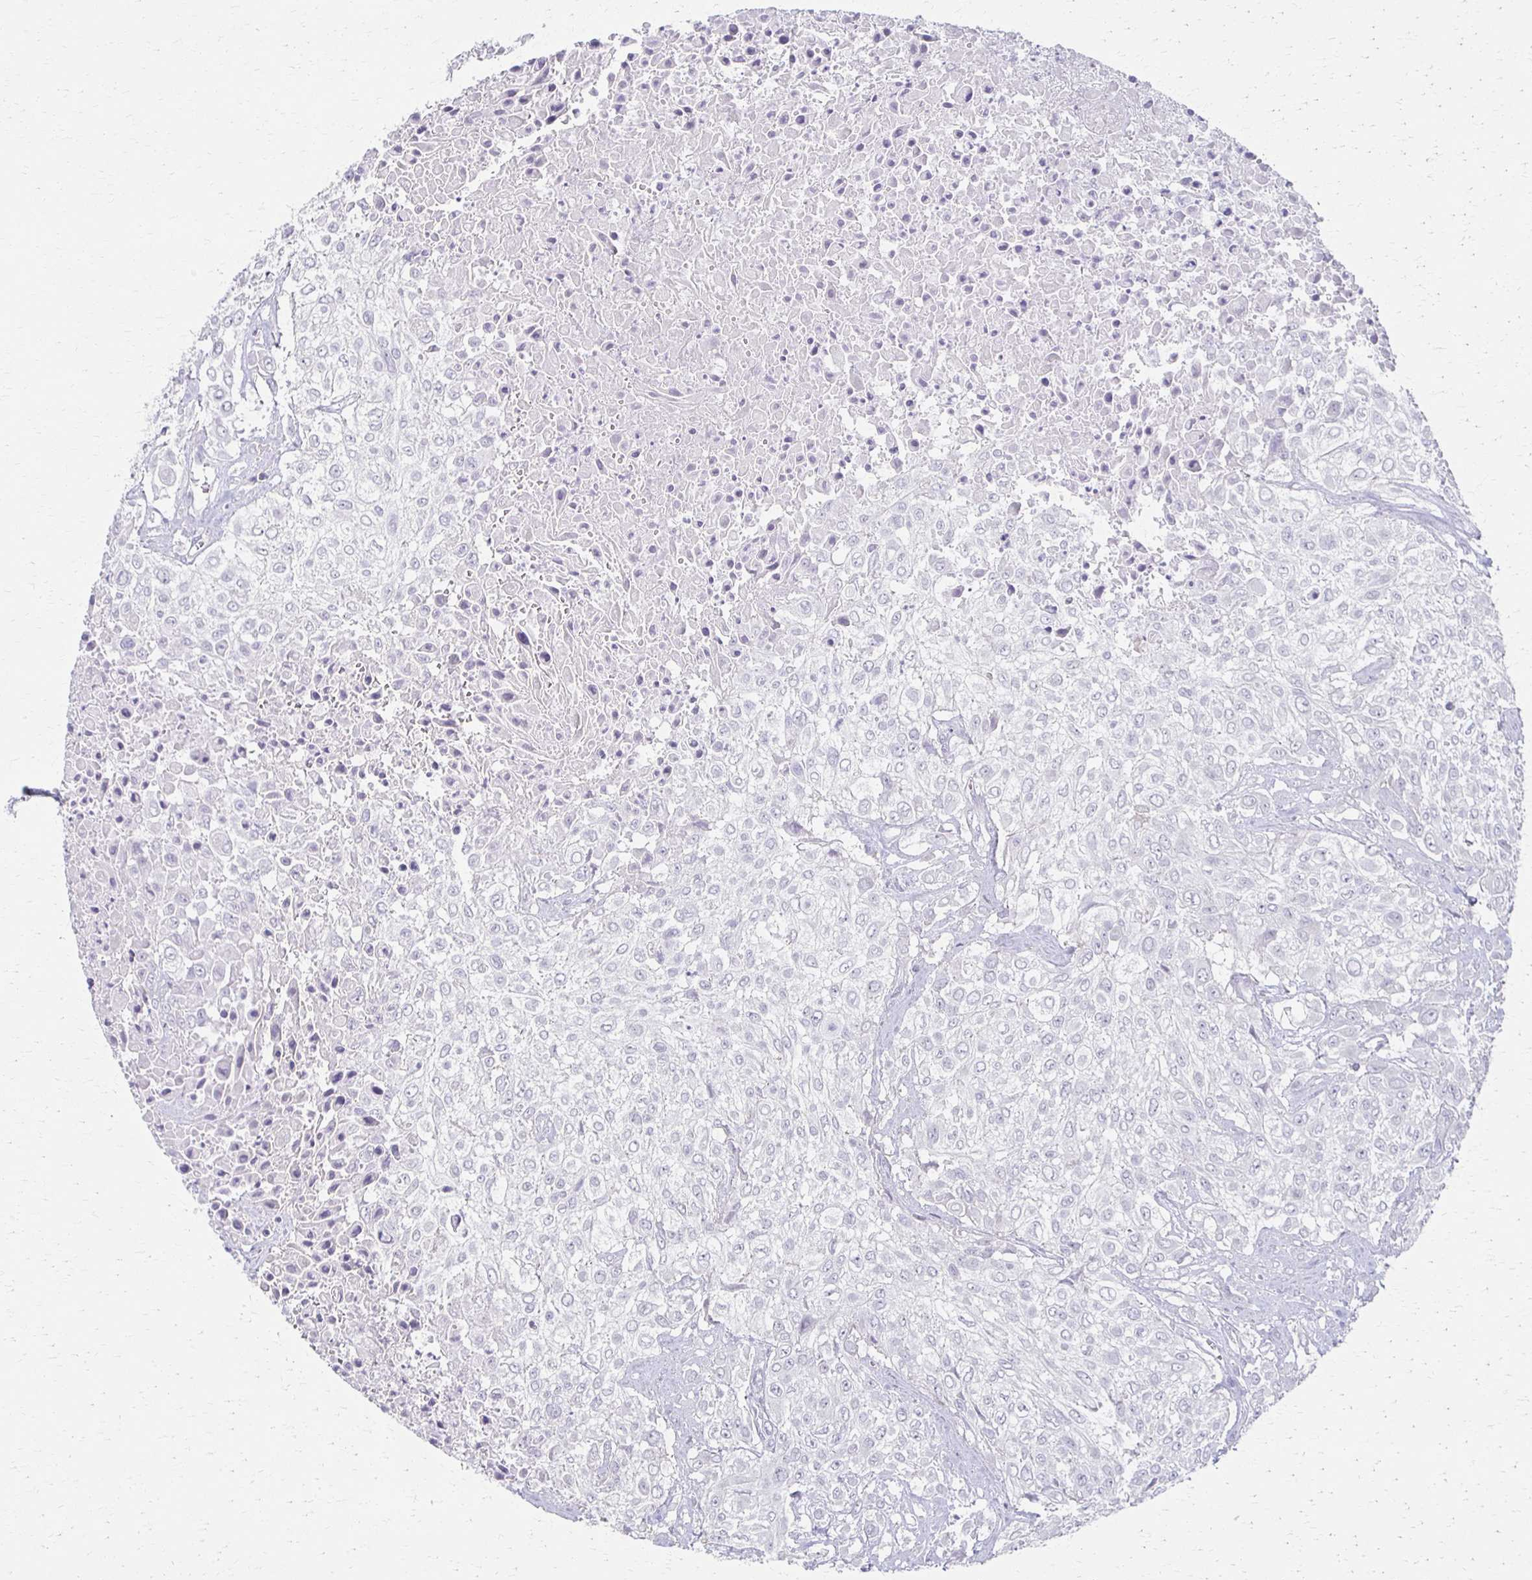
{"staining": {"intensity": "negative", "quantity": "none", "location": "none"}, "tissue": "urothelial cancer", "cell_type": "Tumor cells", "image_type": "cancer", "snomed": [{"axis": "morphology", "description": "Urothelial carcinoma, High grade"}, {"axis": "topography", "description": "Urinary bladder"}], "caption": "The immunohistochemistry micrograph has no significant staining in tumor cells of urothelial cancer tissue.", "gene": "FOXO4", "patient": {"sex": "male", "age": 57}}